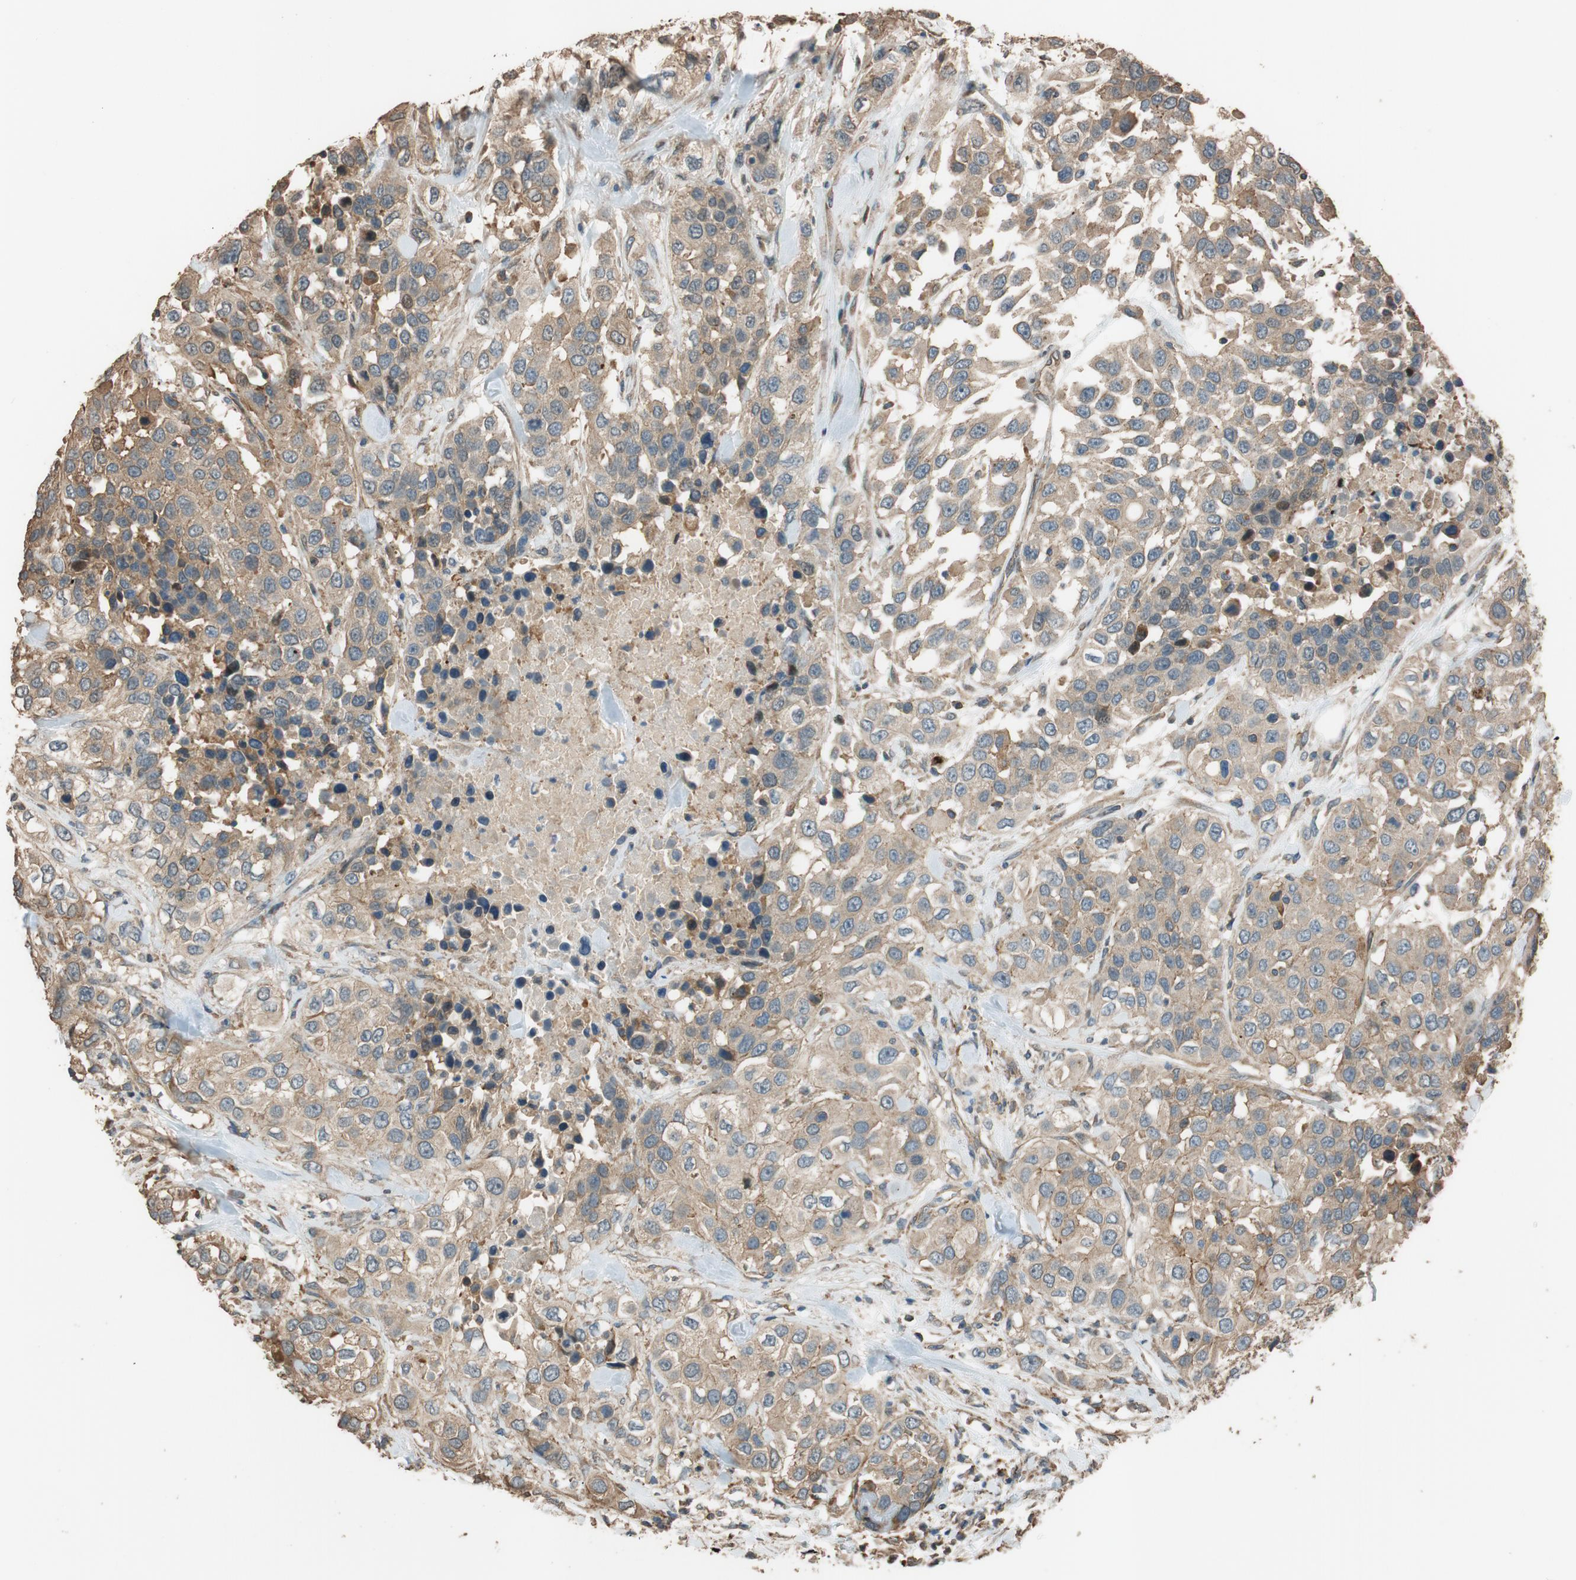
{"staining": {"intensity": "weak", "quantity": ">75%", "location": "cytoplasmic/membranous"}, "tissue": "urothelial cancer", "cell_type": "Tumor cells", "image_type": "cancer", "snomed": [{"axis": "morphology", "description": "Urothelial carcinoma, High grade"}, {"axis": "topography", "description": "Urinary bladder"}], "caption": "High-magnification brightfield microscopy of urothelial carcinoma (high-grade) stained with DAB (3,3'-diaminobenzidine) (brown) and counterstained with hematoxylin (blue). tumor cells exhibit weak cytoplasmic/membranous expression is present in approximately>75% of cells. (IHC, brightfield microscopy, high magnification).", "gene": "MST1R", "patient": {"sex": "female", "age": 80}}